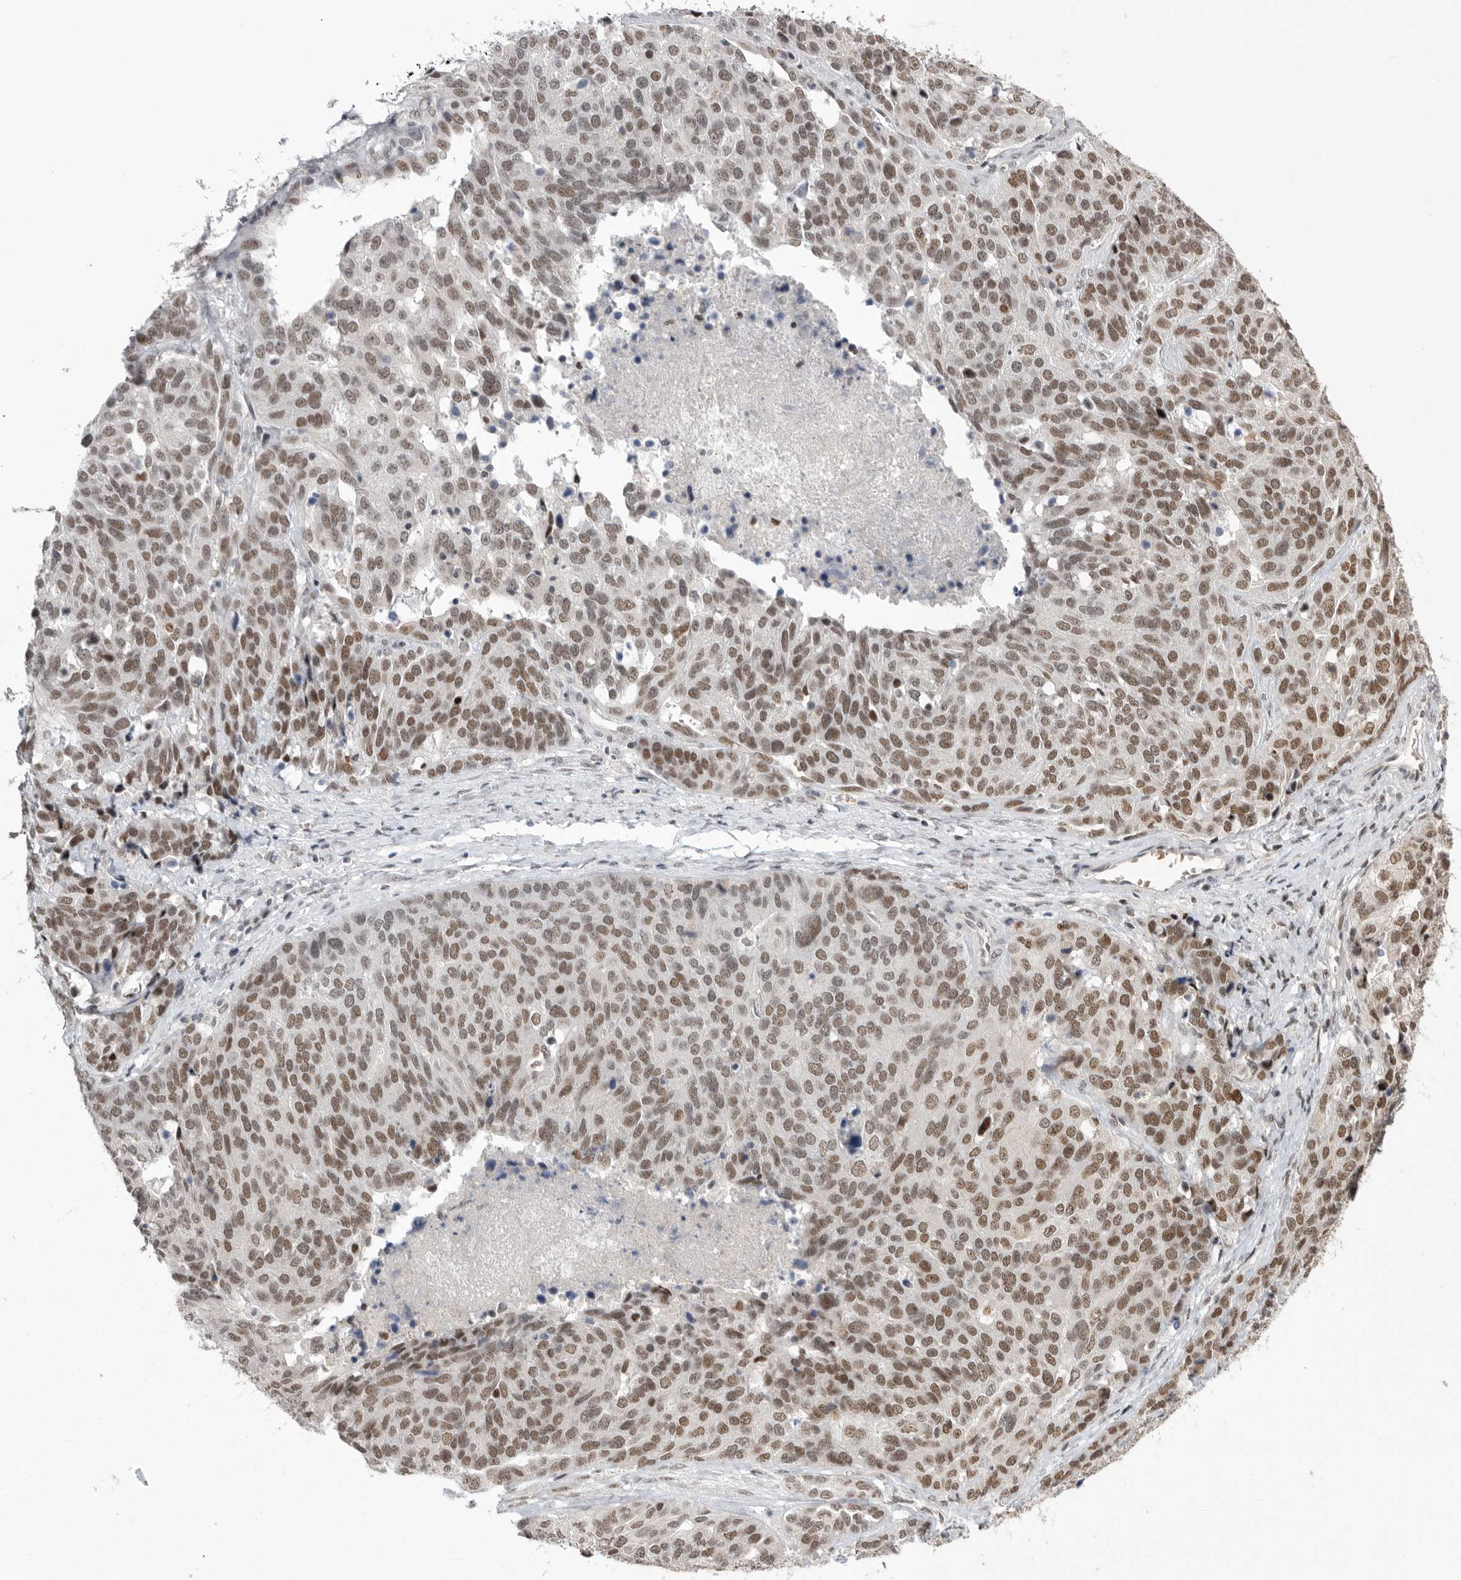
{"staining": {"intensity": "moderate", "quantity": ">75%", "location": "nuclear"}, "tissue": "ovarian cancer", "cell_type": "Tumor cells", "image_type": "cancer", "snomed": [{"axis": "morphology", "description": "Cystadenocarcinoma, serous, NOS"}, {"axis": "topography", "description": "Ovary"}], "caption": "Human ovarian serous cystadenocarcinoma stained for a protein (brown) demonstrates moderate nuclear positive positivity in approximately >75% of tumor cells.", "gene": "POU5F1", "patient": {"sex": "female", "age": 44}}